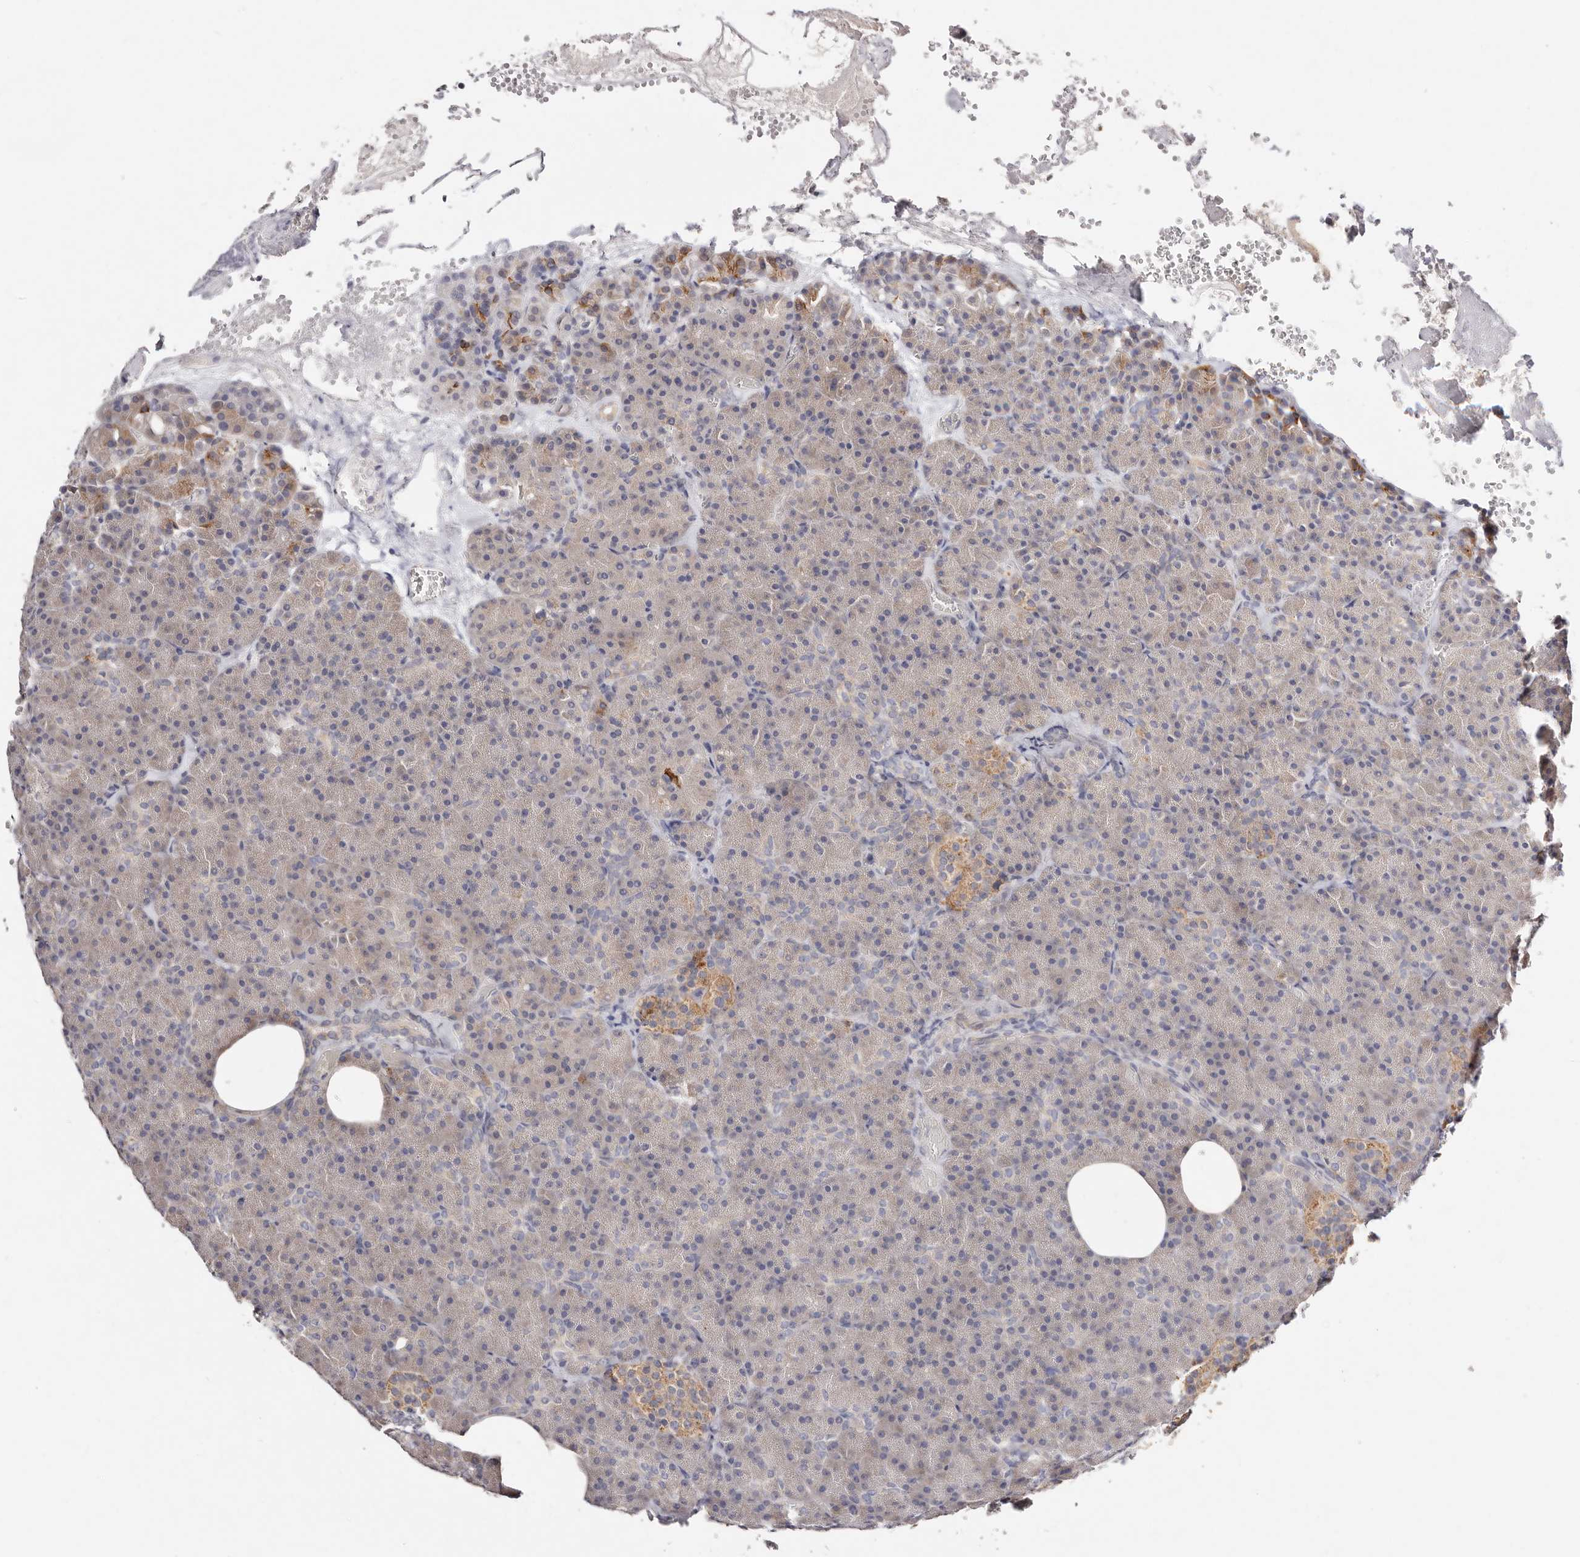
{"staining": {"intensity": "weak", "quantity": "<25%", "location": "cytoplasmic/membranous"}, "tissue": "pancreas", "cell_type": "Exocrine glandular cells", "image_type": "normal", "snomed": [{"axis": "morphology", "description": "Normal tissue, NOS"}, {"axis": "morphology", "description": "Carcinoid, malignant, NOS"}, {"axis": "topography", "description": "Pancreas"}], "caption": "High magnification brightfield microscopy of unremarkable pancreas stained with DAB (3,3'-diaminobenzidine) (brown) and counterstained with hematoxylin (blue): exocrine glandular cells show no significant expression. The staining was performed using DAB (3,3'-diaminobenzidine) to visualize the protein expression in brown, while the nuclei were stained in blue with hematoxylin (Magnification: 20x).", "gene": "VIPAS39", "patient": {"sex": "female", "age": 35}}